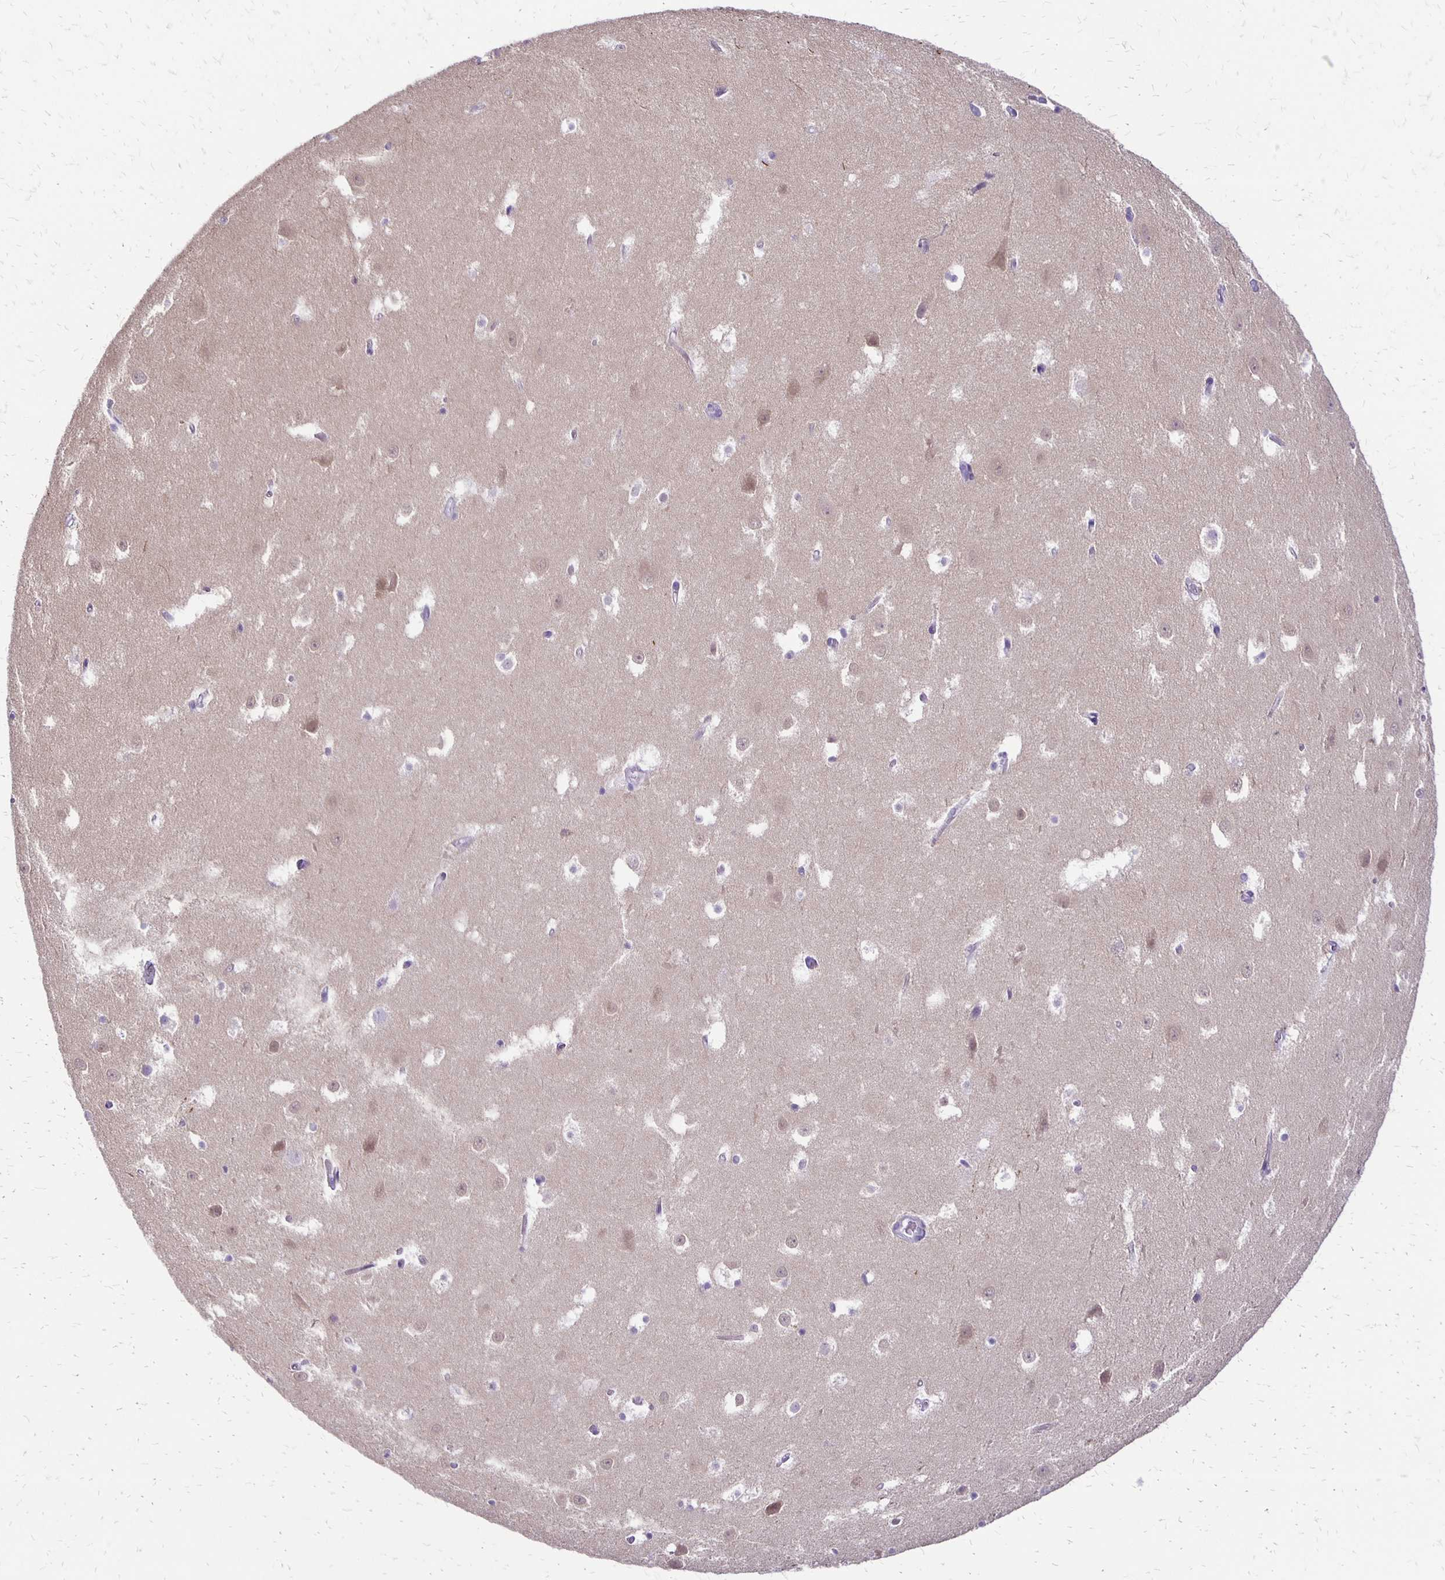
{"staining": {"intensity": "negative", "quantity": "none", "location": "none"}, "tissue": "hippocampus", "cell_type": "Glial cells", "image_type": "normal", "snomed": [{"axis": "morphology", "description": "Normal tissue, NOS"}, {"axis": "topography", "description": "Hippocampus"}], "caption": "Immunohistochemical staining of normal human hippocampus displays no significant positivity in glial cells. (IHC, brightfield microscopy, high magnification).", "gene": "ANKRD45", "patient": {"sex": "female", "age": 52}}